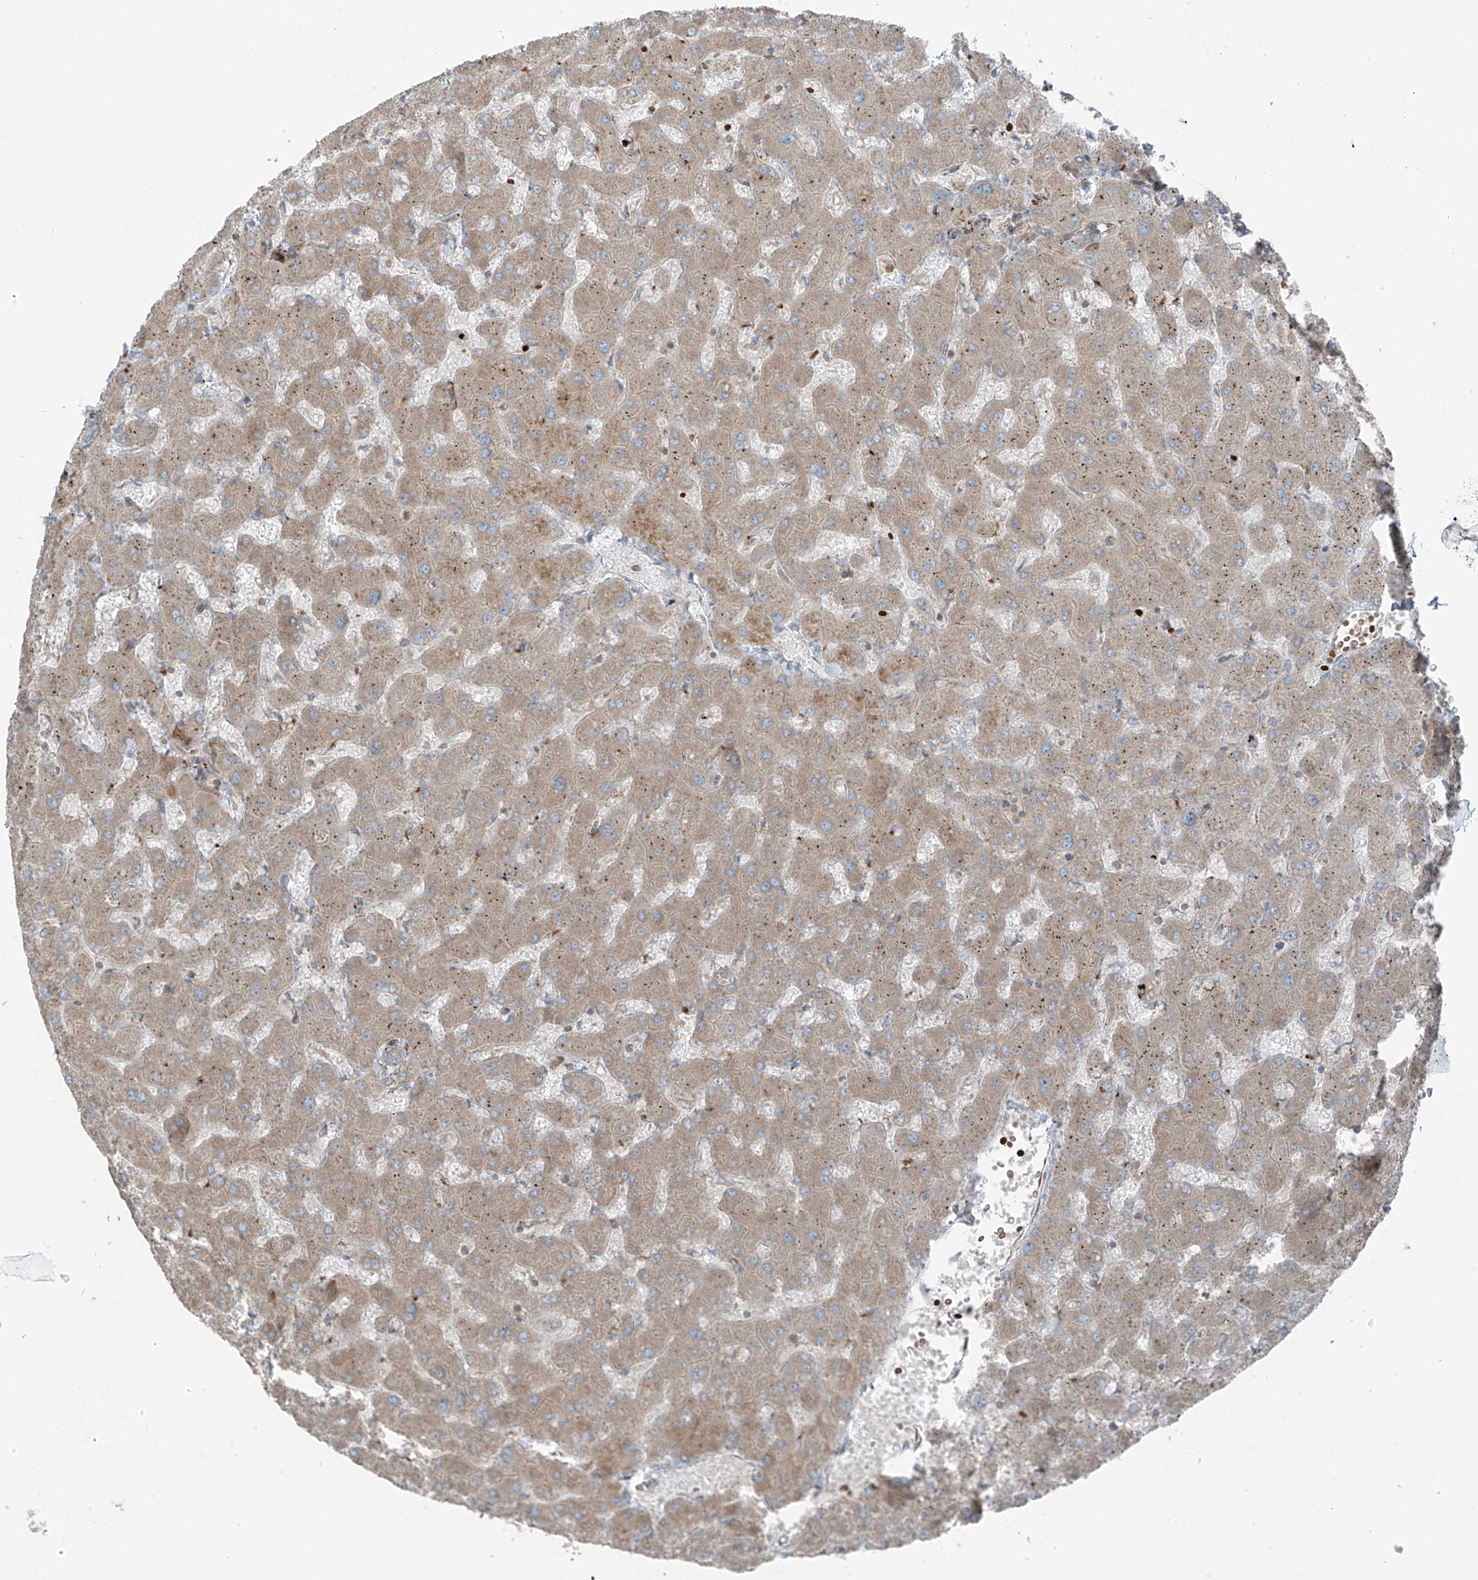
{"staining": {"intensity": "weak", "quantity": "25%-75%", "location": "cytoplasmic/membranous"}, "tissue": "liver", "cell_type": "Cholangiocytes", "image_type": "normal", "snomed": [{"axis": "morphology", "description": "Normal tissue, NOS"}, {"axis": "topography", "description": "Liver"}], "caption": "Protein staining by IHC shows weak cytoplasmic/membranous staining in approximately 25%-75% of cholangiocytes in normal liver.", "gene": "ERLEC1", "patient": {"sex": "female", "age": 63}}